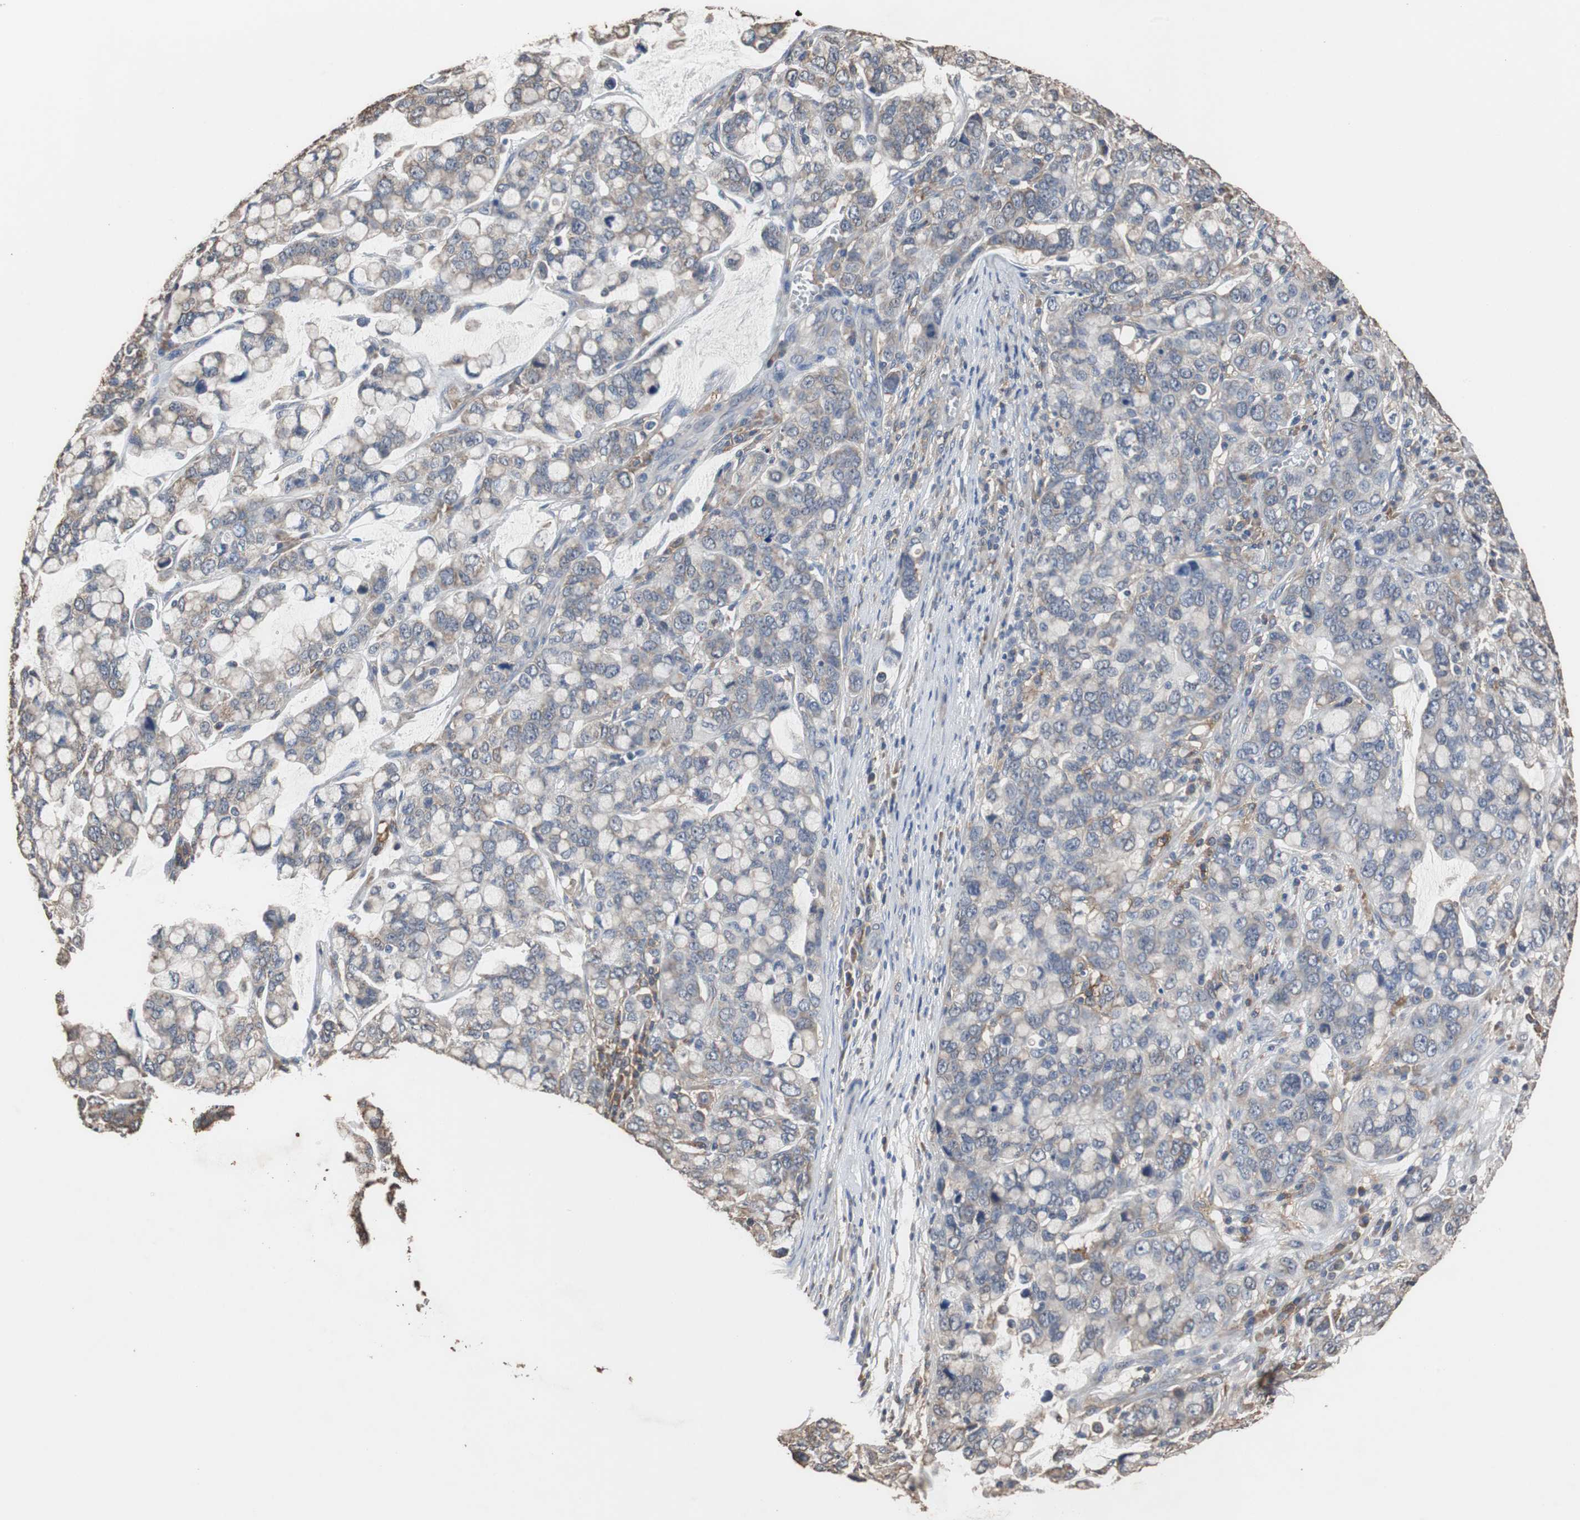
{"staining": {"intensity": "weak", "quantity": "<25%", "location": "cytoplasmic/membranous"}, "tissue": "stomach cancer", "cell_type": "Tumor cells", "image_type": "cancer", "snomed": [{"axis": "morphology", "description": "Adenocarcinoma, NOS"}, {"axis": "topography", "description": "Stomach, lower"}], "caption": "Immunohistochemistry image of neoplastic tissue: stomach cancer stained with DAB (3,3'-diaminobenzidine) exhibits no significant protein positivity in tumor cells.", "gene": "SCIMP", "patient": {"sex": "male", "age": 84}}